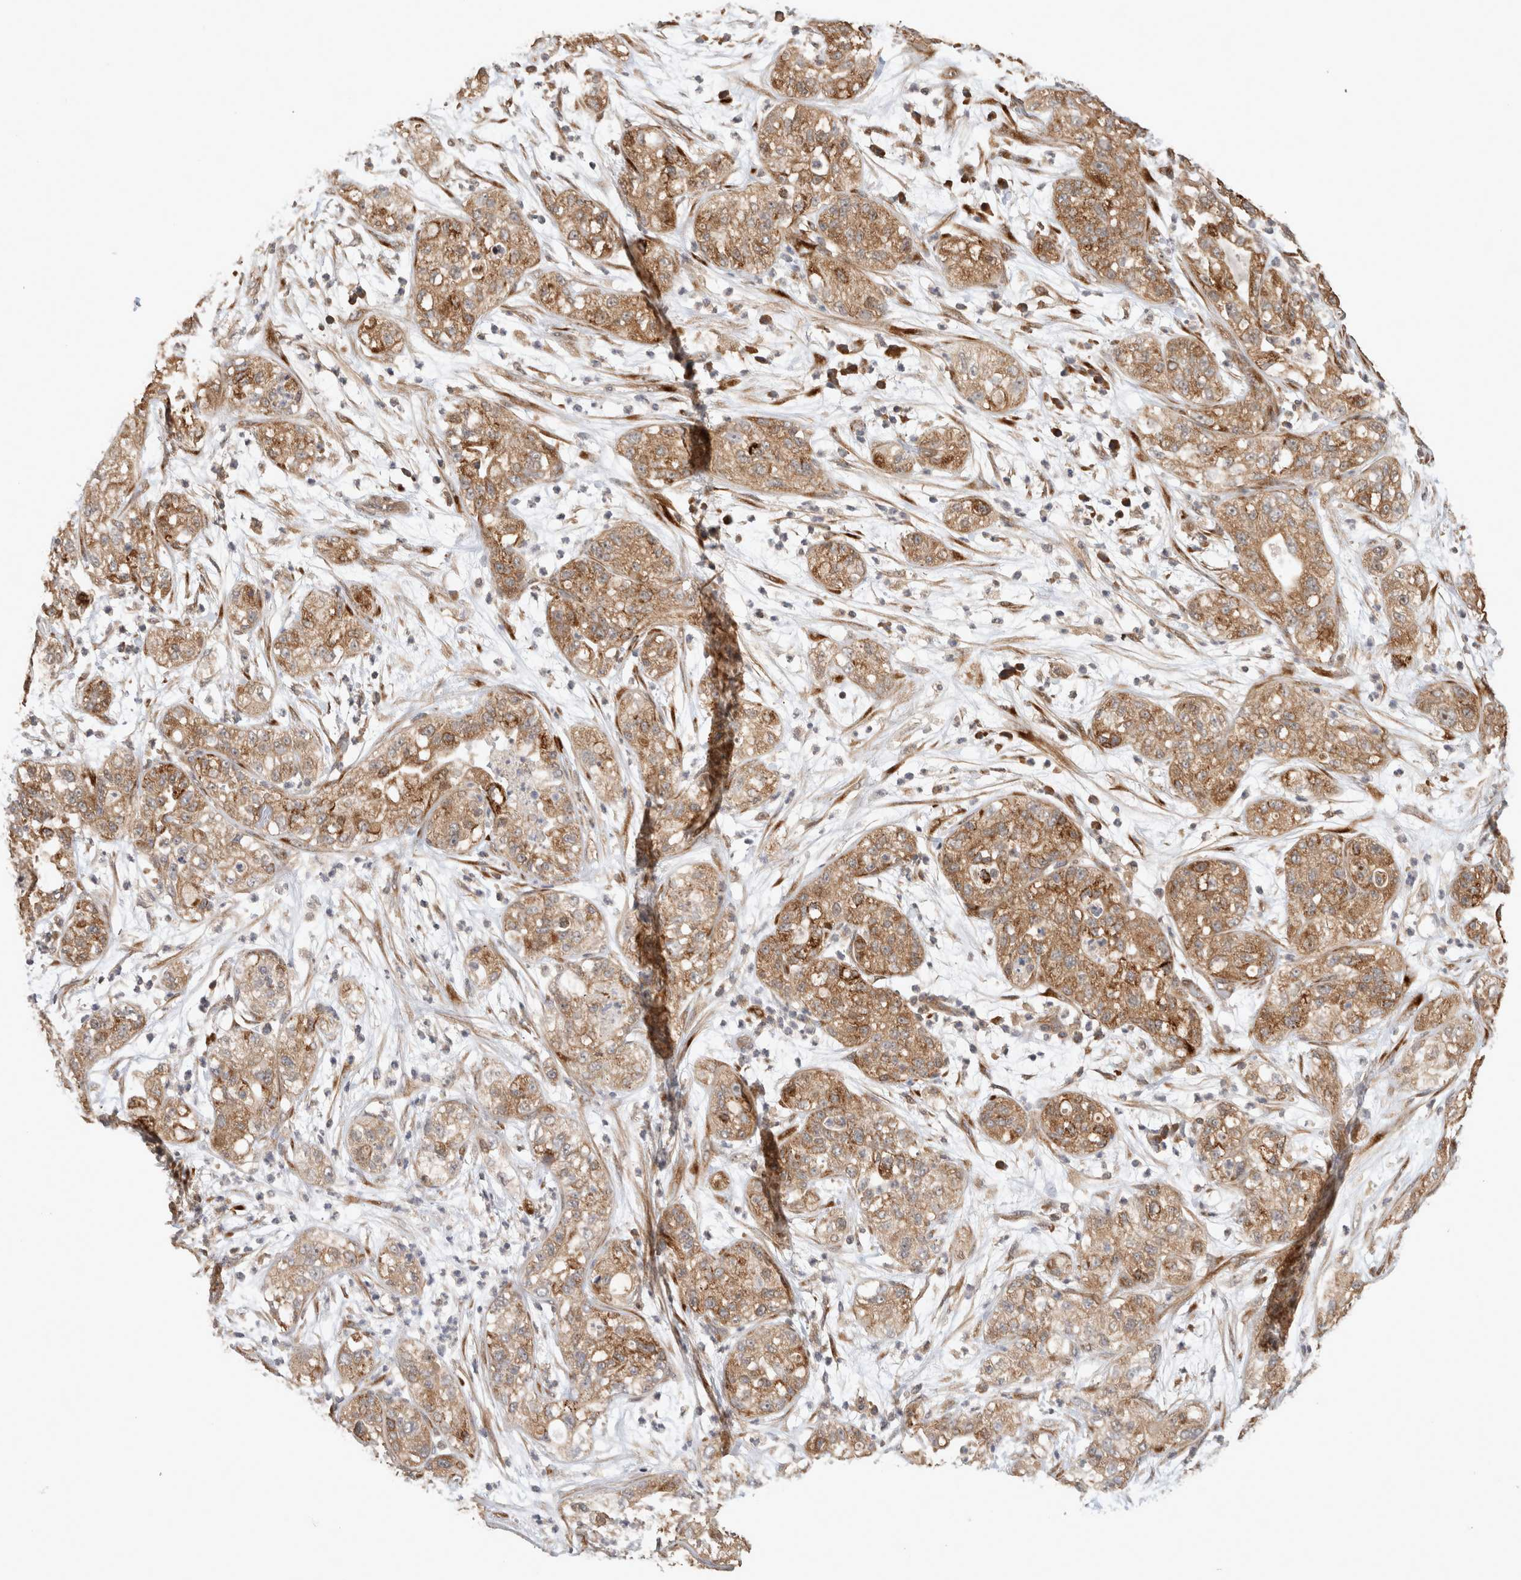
{"staining": {"intensity": "moderate", "quantity": ">75%", "location": "cytoplasmic/membranous"}, "tissue": "pancreatic cancer", "cell_type": "Tumor cells", "image_type": "cancer", "snomed": [{"axis": "morphology", "description": "Adenocarcinoma, NOS"}, {"axis": "topography", "description": "Pancreas"}], "caption": "Adenocarcinoma (pancreatic) stained with a brown dye displays moderate cytoplasmic/membranous positive positivity in about >75% of tumor cells.", "gene": "PCDHB15", "patient": {"sex": "female", "age": 78}}